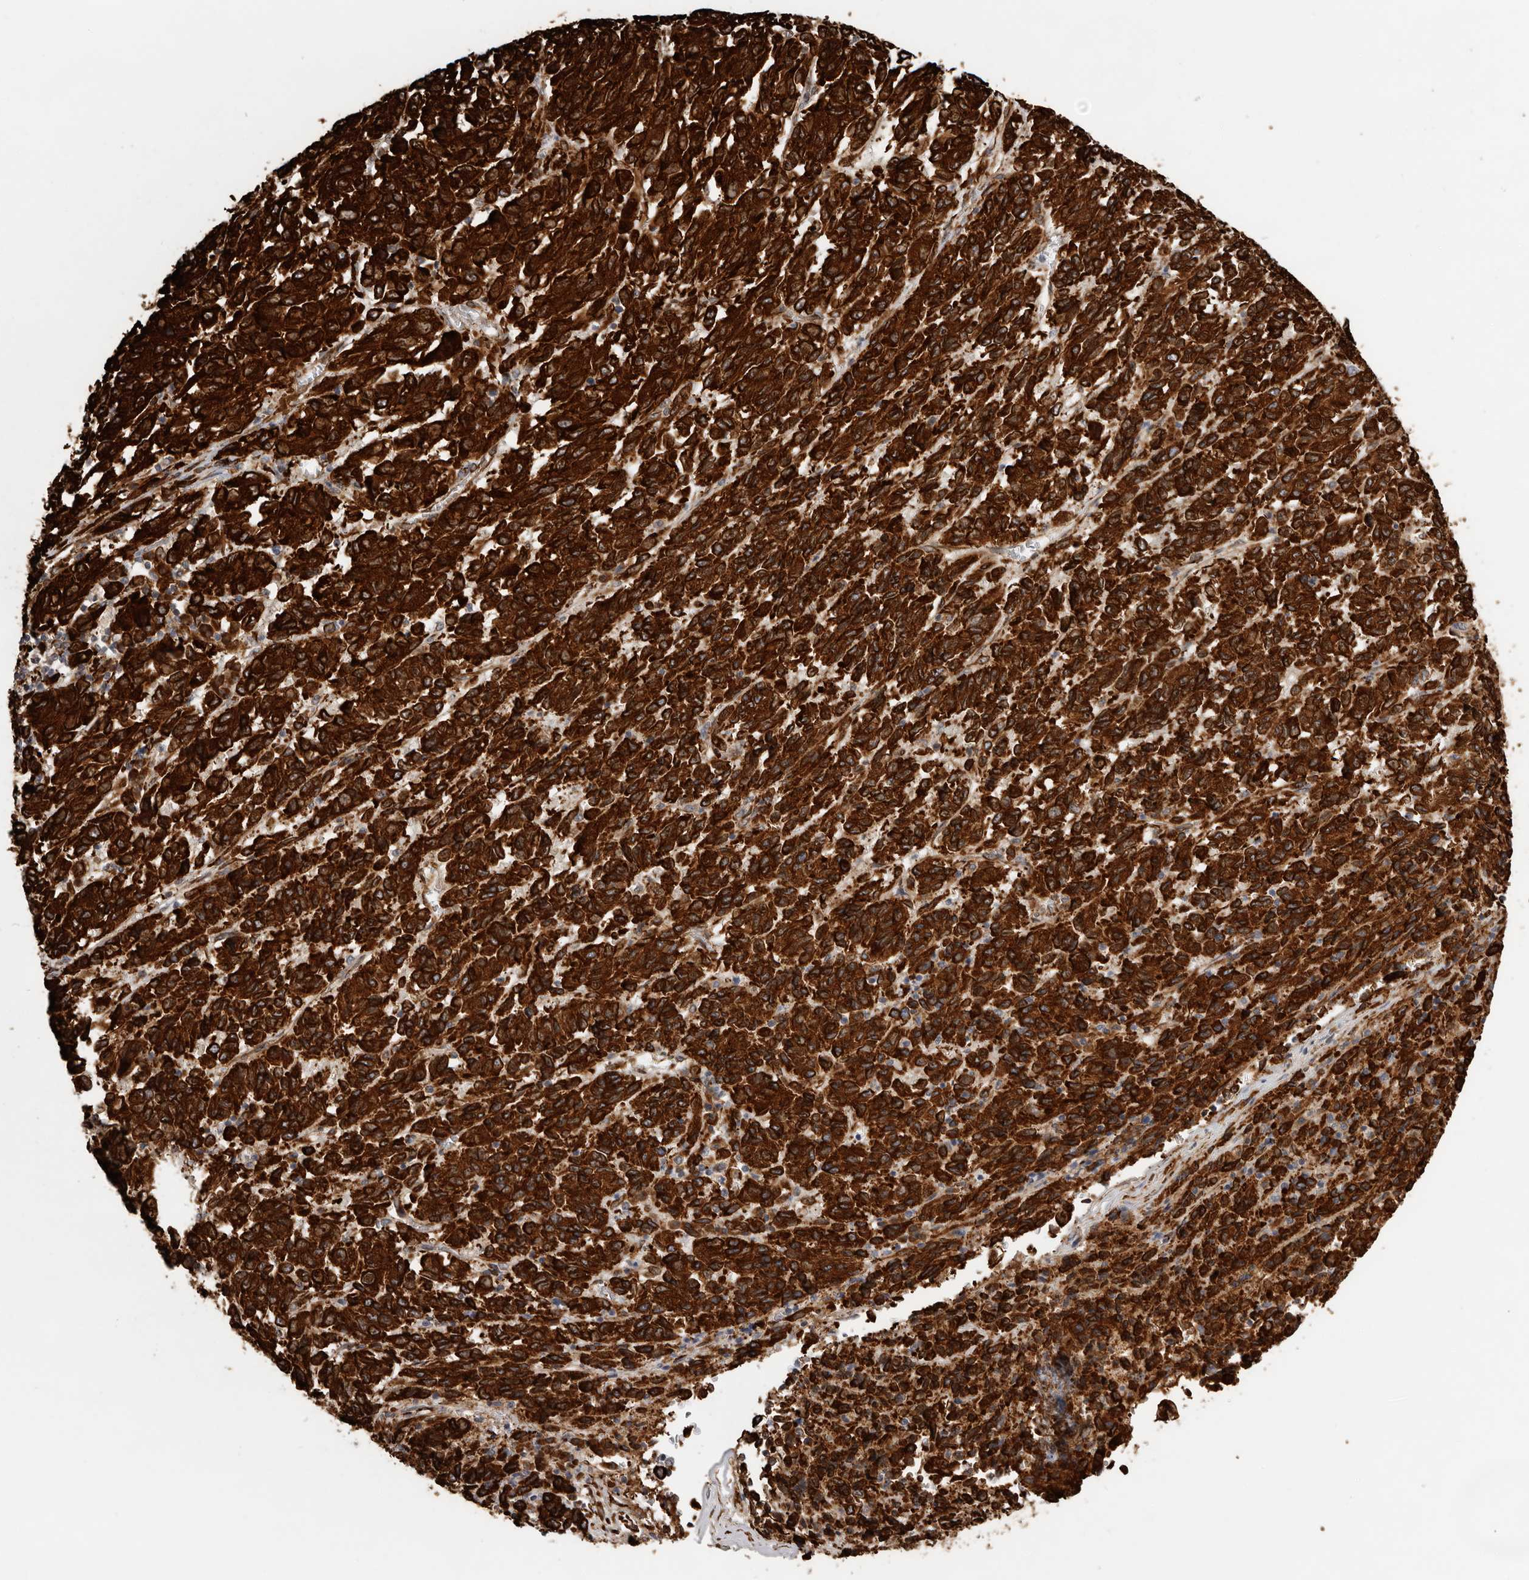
{"staining": {"intensity": "strong", "quantity": ">75%", "location": "cytoplasmic/membranous"}, "tissue": "melanoma", "cell_type": "Tumor cells", "image_type": "cancer", "snomed": [{"axis": "morphology", "description": "Malignant melanoma, Metastatic site"}, {"axis": "topography", "description": "Lung"}], "caption": "This histopathology image shows malignant melanoma (metastatic site) stained with immunohistochemistry (IHC) to label a protein in brown. The cytoplasmic/membranous of tumor cells show strong positivity for the protein. Nuclei are counter-stained blue.", "gene": "WDTC1", "patient": {"sex": "male", "age": 64}}